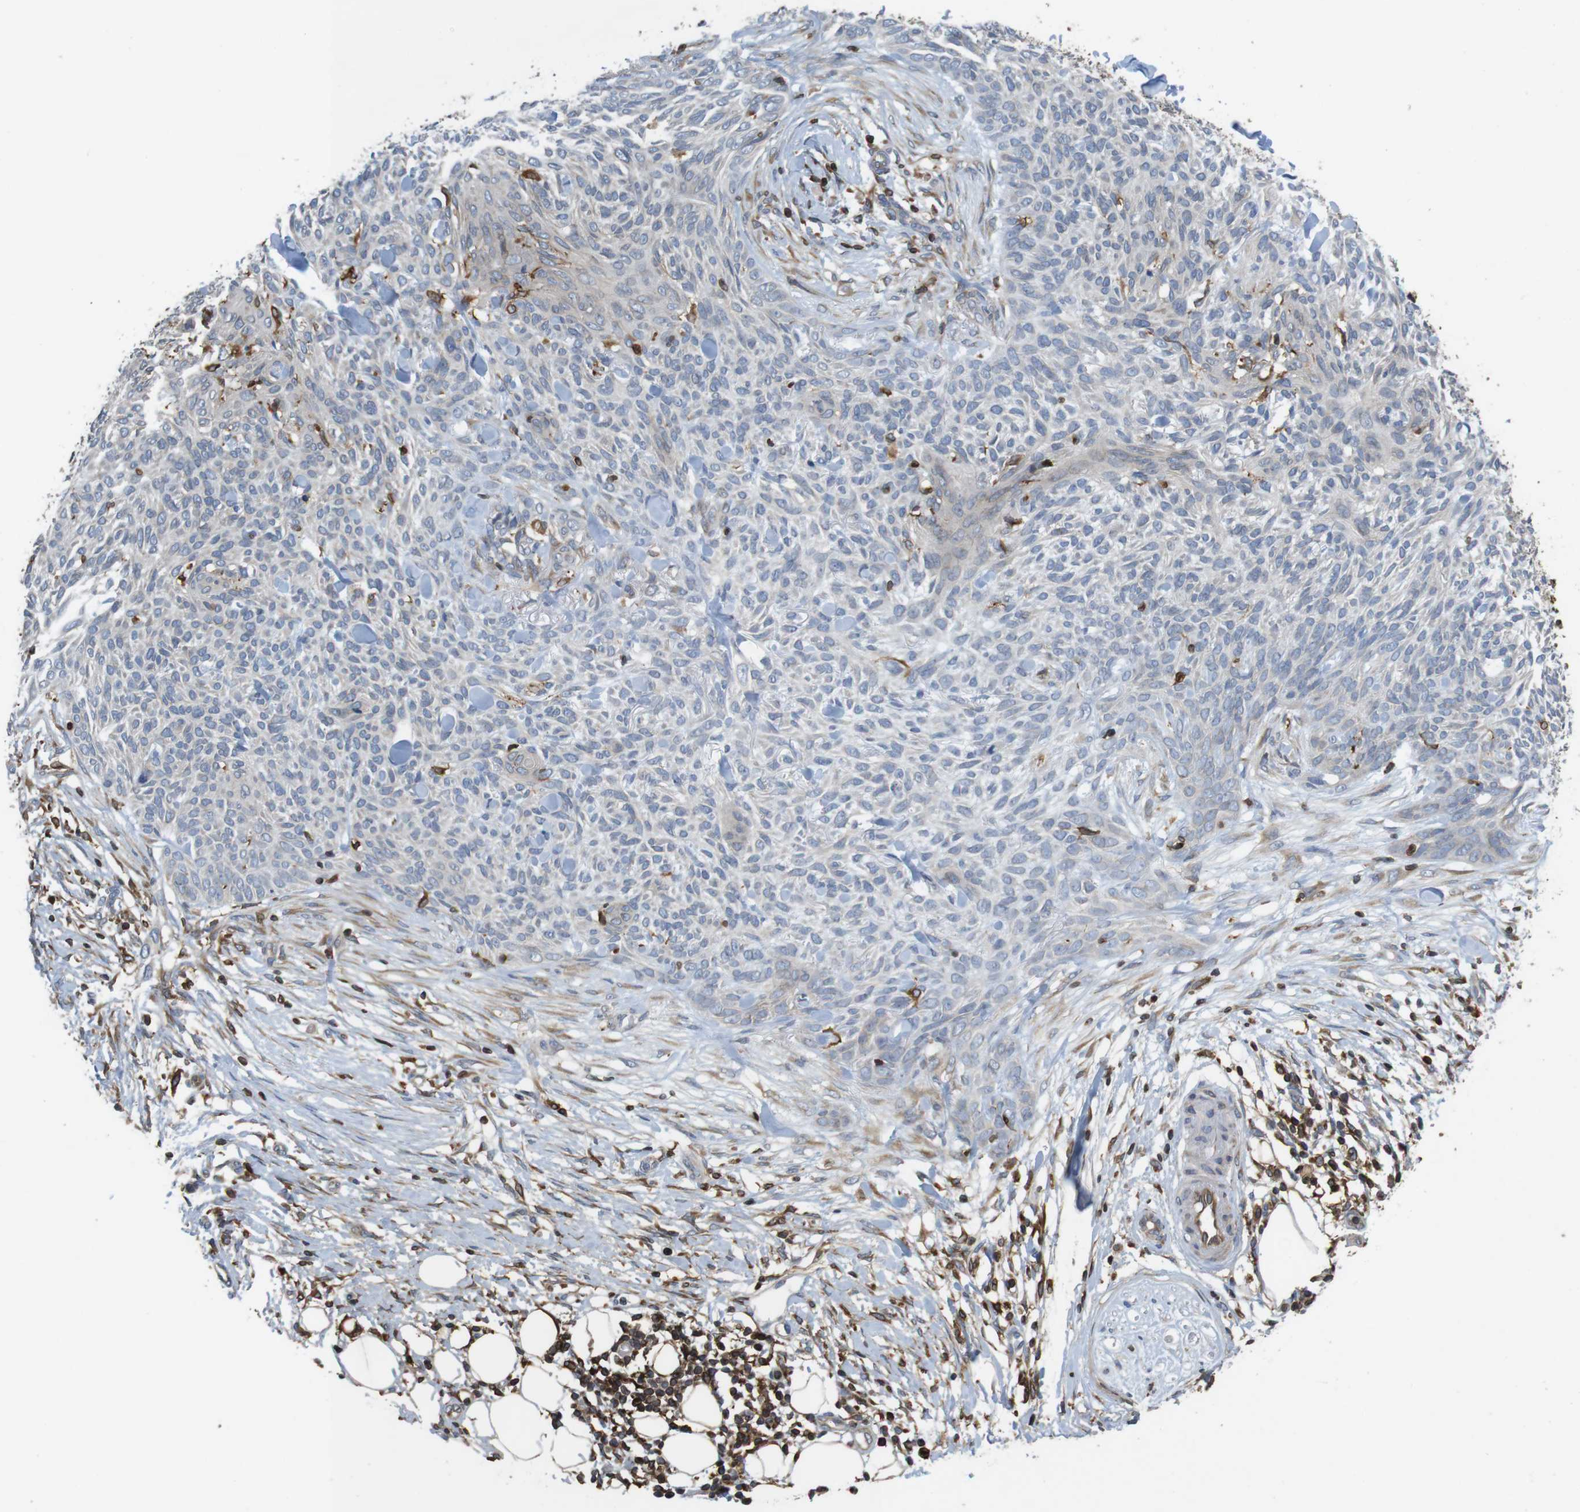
{"staining": {"intensity": "negative", "quantity": "none", "location": "none"}, "tissue": "skin cancer", "cell_type": "Tumor cells", "image_type": "cancer", "snomed": [{"axis": "morphology", "description": "Basal cell carcinoma"}, {"axis": "topography", "description": "Skin"}], "caption": "The micrograph demonstrates no significant positivity in tumor cells of skin cancer (basal cell carcinoma).", "gene": "ARL6IP5", "patient": {"sex": "female", "age": 84}}